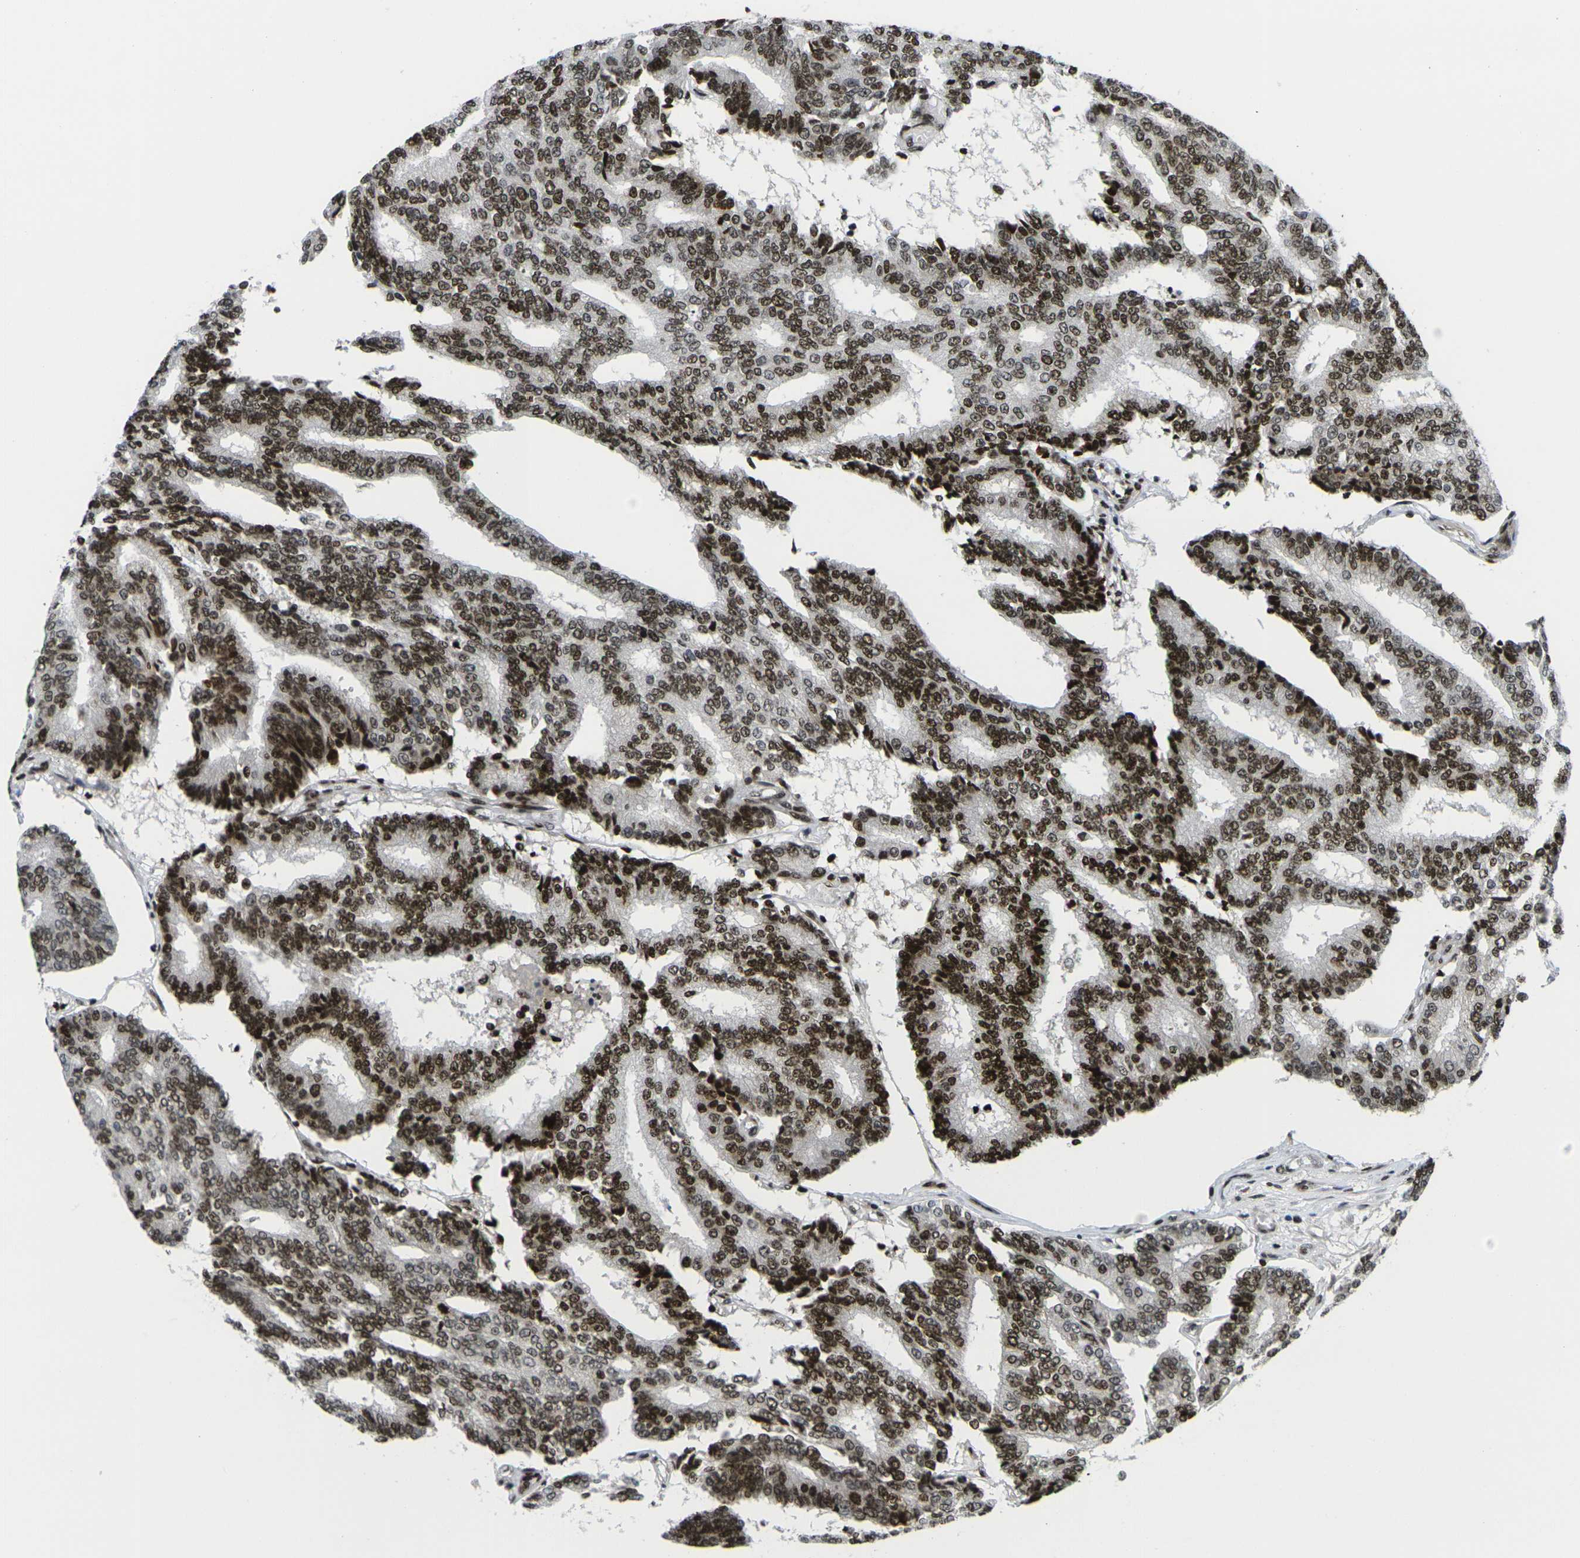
{"staining": {"intensity": "strong", "quantity": ">75%", "location": "nuclear"}, "tissue": "prostate cancer", "cell_type": "Tumor cells", "image_type": "cancer", "snomed": [{"axis": "morphology", "description": "Adenocarcinoma, High grade"}, {"axis": "topography", "description": "Prostate"}], "caption": "Immunohistochemical staining of prostate high-grade adenocarcinoma reveals strong nuclear protein positivity in about >75% of tumor cells.", "gene": "H1-10", "patient": {"sex": "male", "age": 55}}